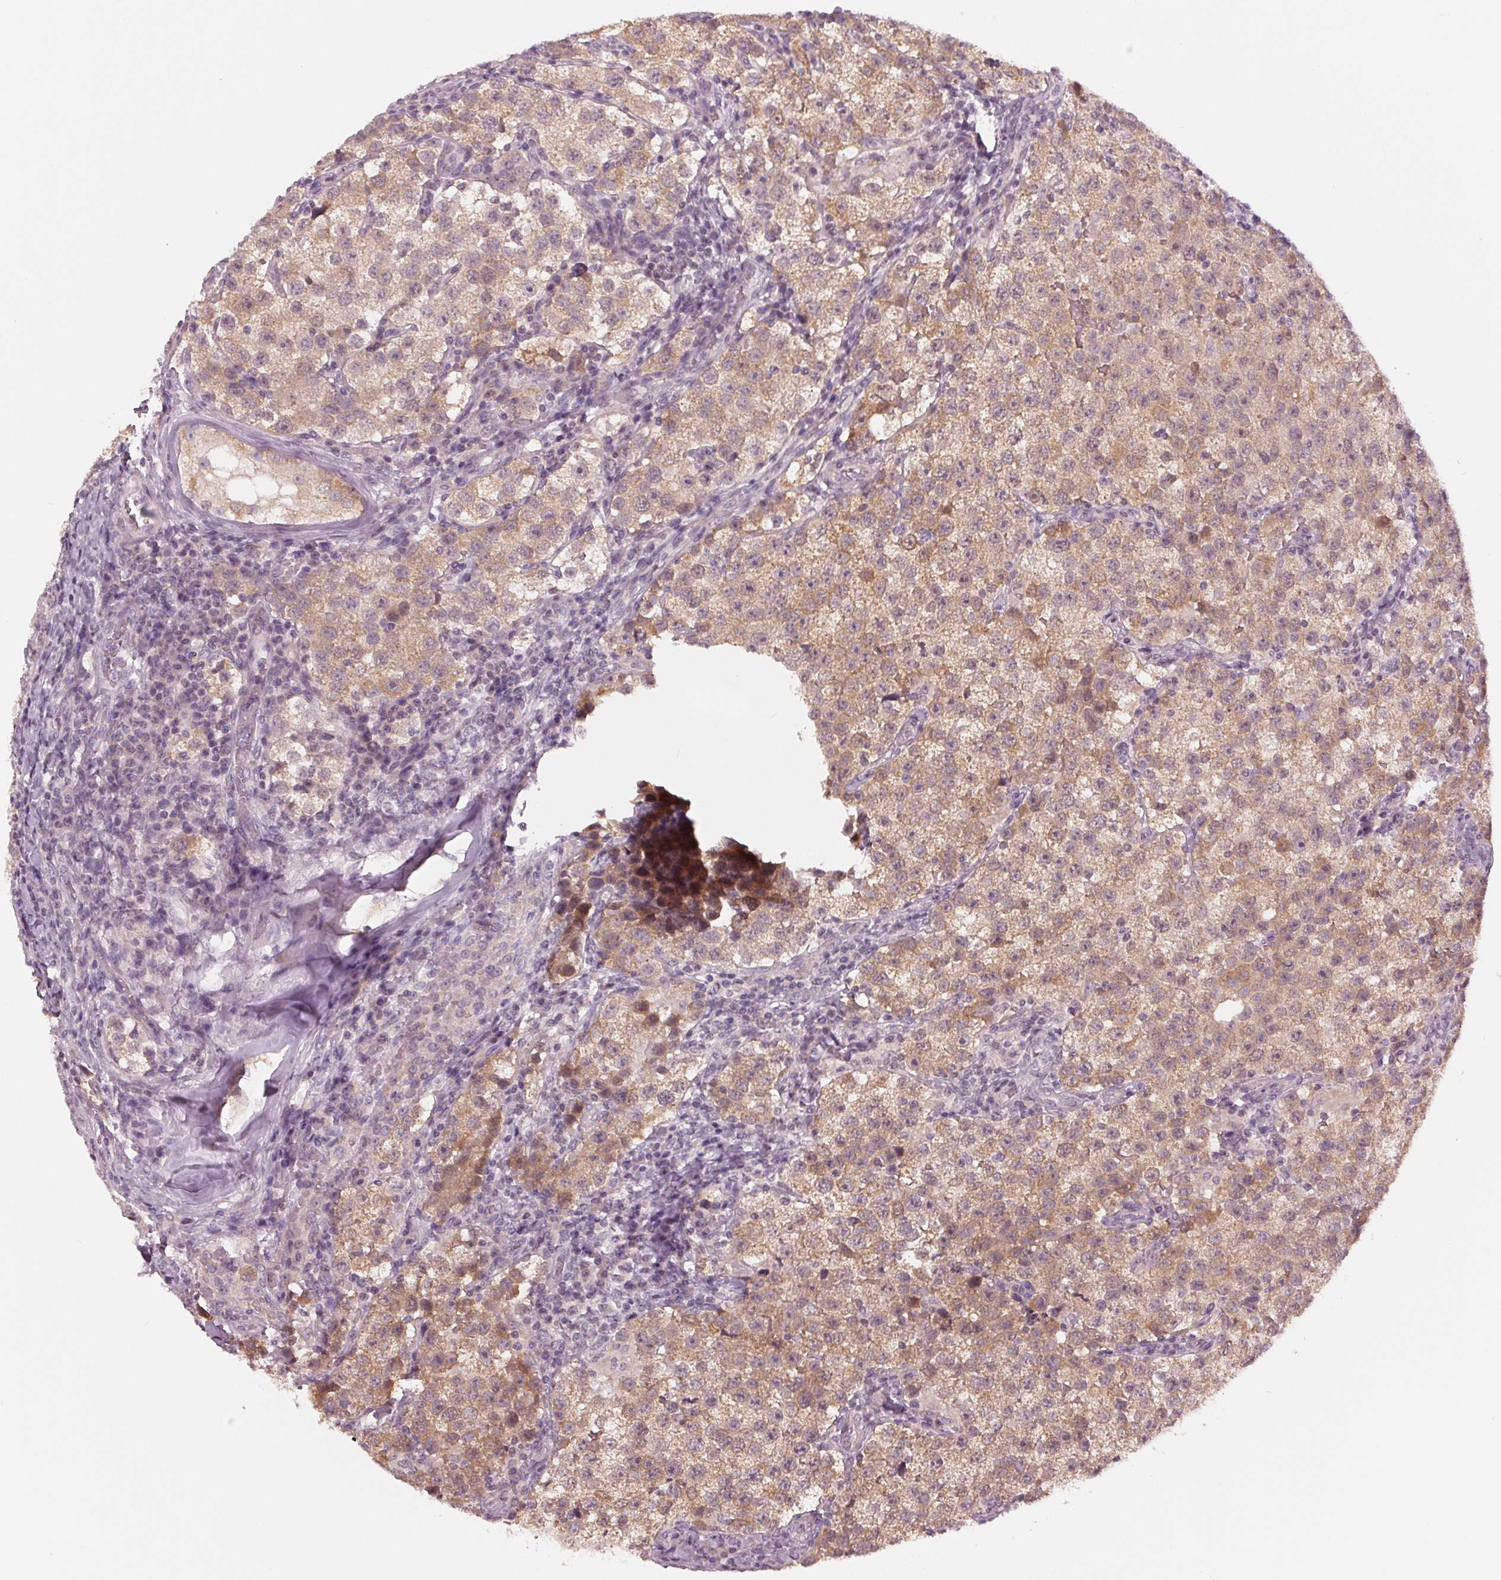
{"staining": {"intensity": "weak", "quantity": ">75%", "location": "cytoplasmic/membranous"}, "tissue": "testis cancer", "cell_type": "Tumor cells", "image_type": "cancer", "snomed": [{"axis": "morphology", "description": "Seminoma, NOS"}, {"axis": "topography", "description": "Testis"}], "caption": "Approximately >75% of tumor cells in human seminoma (testis) exhibit weak cytoplasmic/membranous protein expression as visualized by brown immunohistochemical staining.", "gene": "ZNF605", "patient": {"sex": "male", "age": 37}}